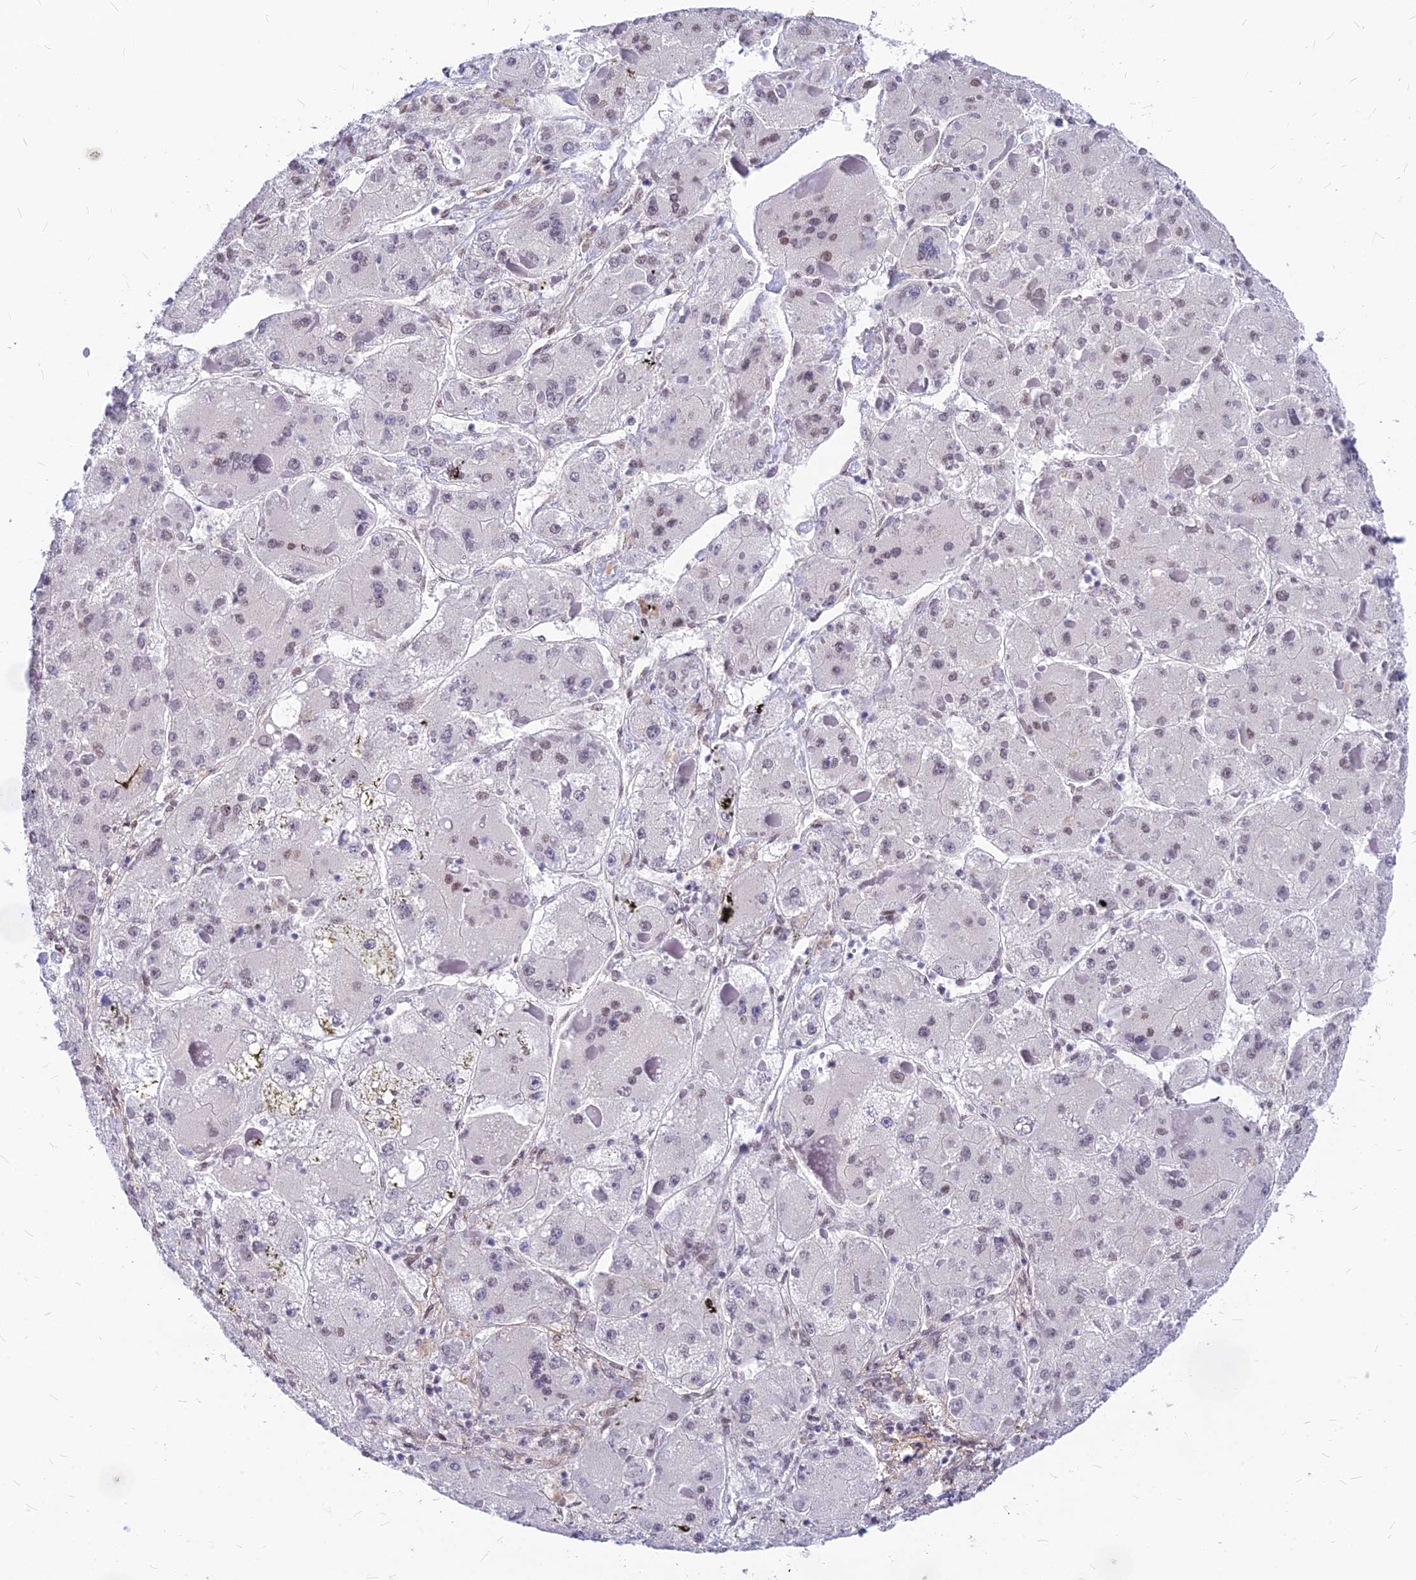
{"staining": {"intensity": "weak", "quantity": "<25%", "location": "nuclear"}, "tissue": "liver cancer", "cell_type": "Tumor cells", "image_type": "cancer", "snomed": [{"axis": "morphology", "description": "Carcinoma, Hepatocellular, NOS"}, {"axis": "topography", "description": "Liver"}], "caption": "The photomicrograph demonstrates no significant positivity in tumor cells of hepatocellular carcinoma (liver).", "gene": "KCTD13", "patient": {"sex": "female", "age": 73}}